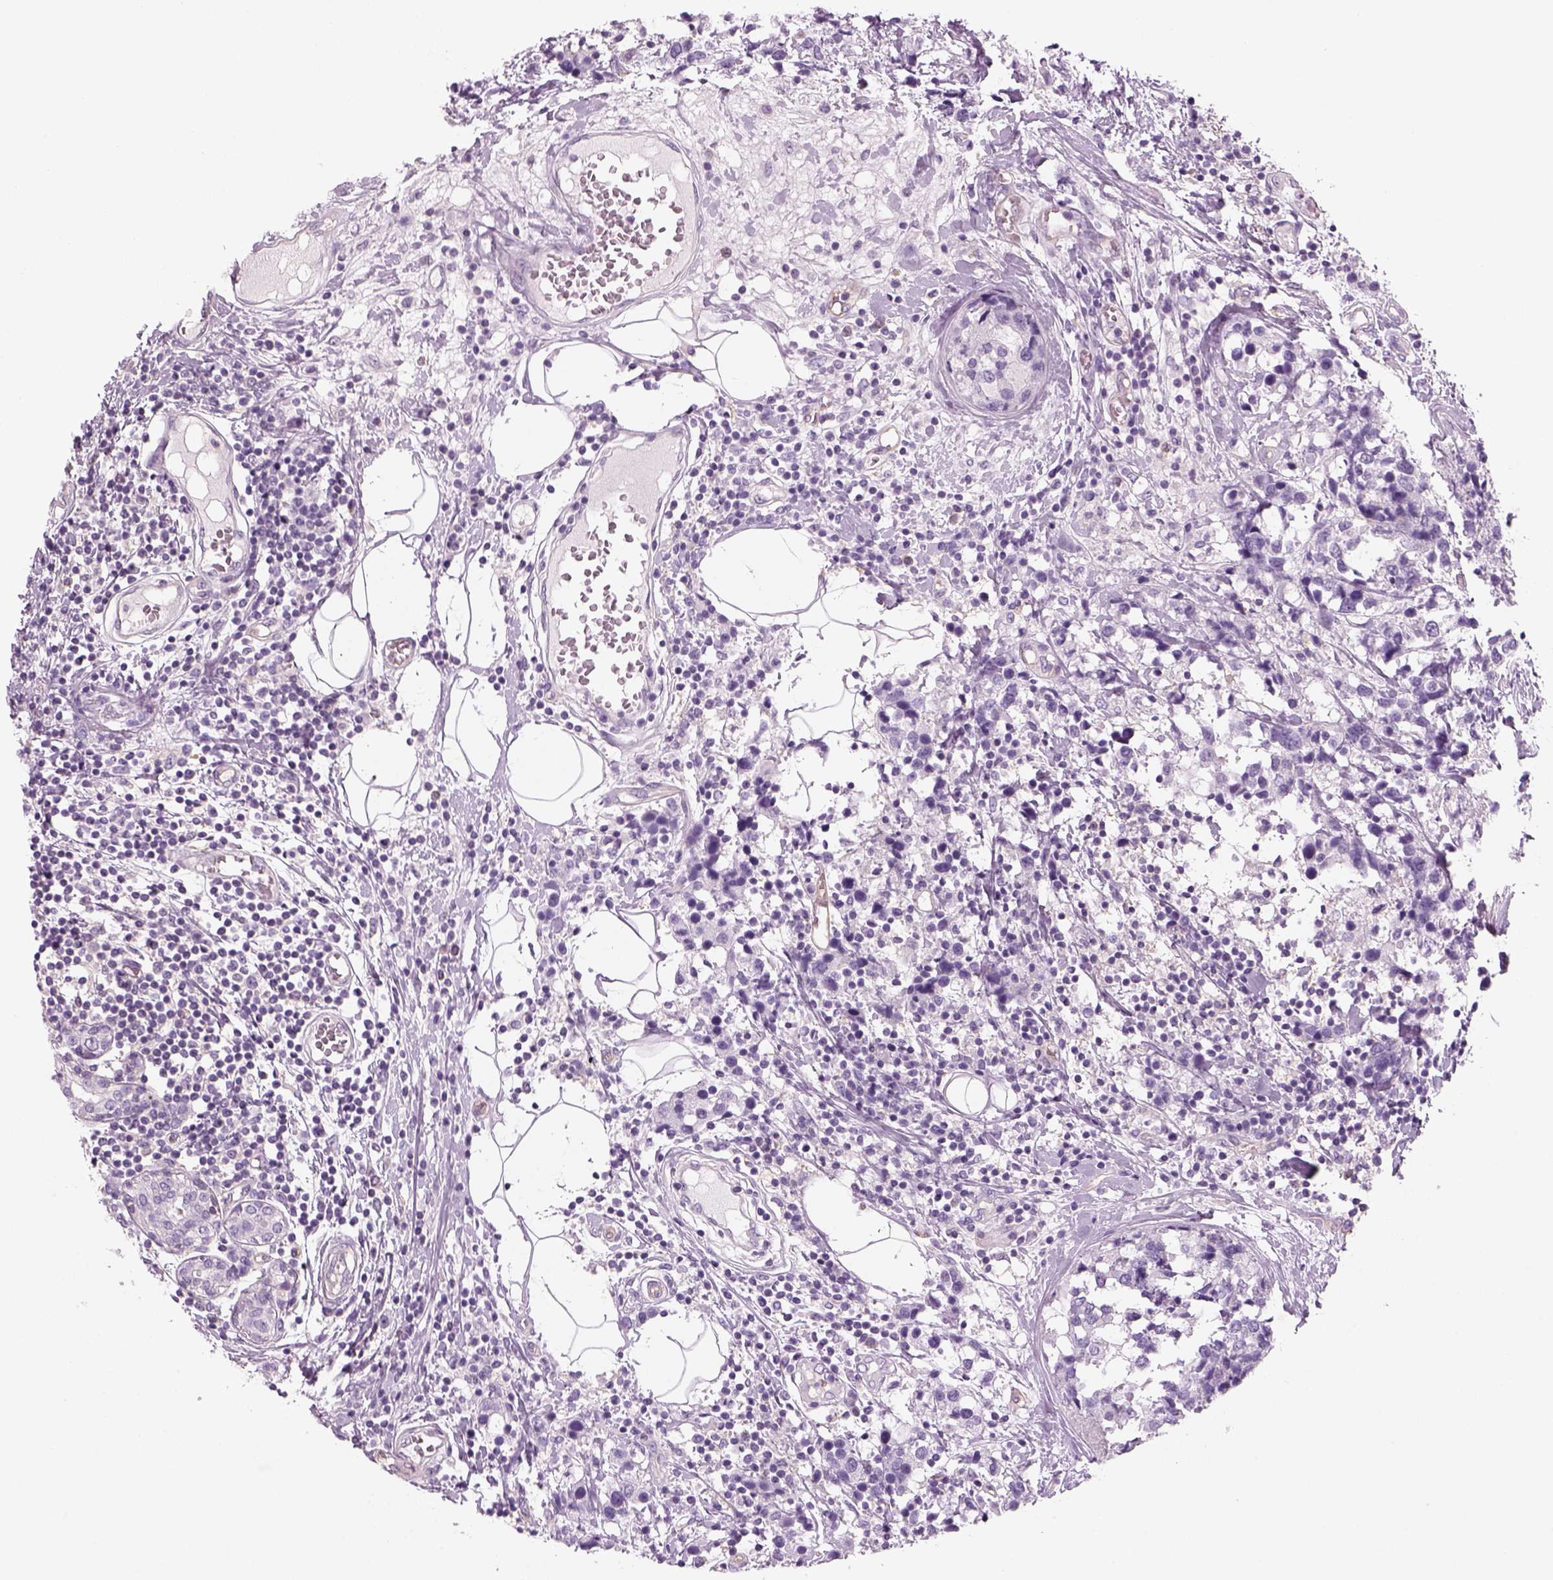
{"staining": {"intensity": "negative", "quantity": "none", "location": "none"}, "tissue": "breast cancer", "cell_type": "Tumor cells", "image_type": "cancer", "snomed": [{"axis": "morphology", "description": "Lobular carcinoma"}, {"axis": "topography", "description": "Breast"}], "caption": "Breast cancer stained for a protein using IHC reveals no positivity tumor cells.", "gene": "SLC1A7", "patient": {"sex": "female", "age": 59}}